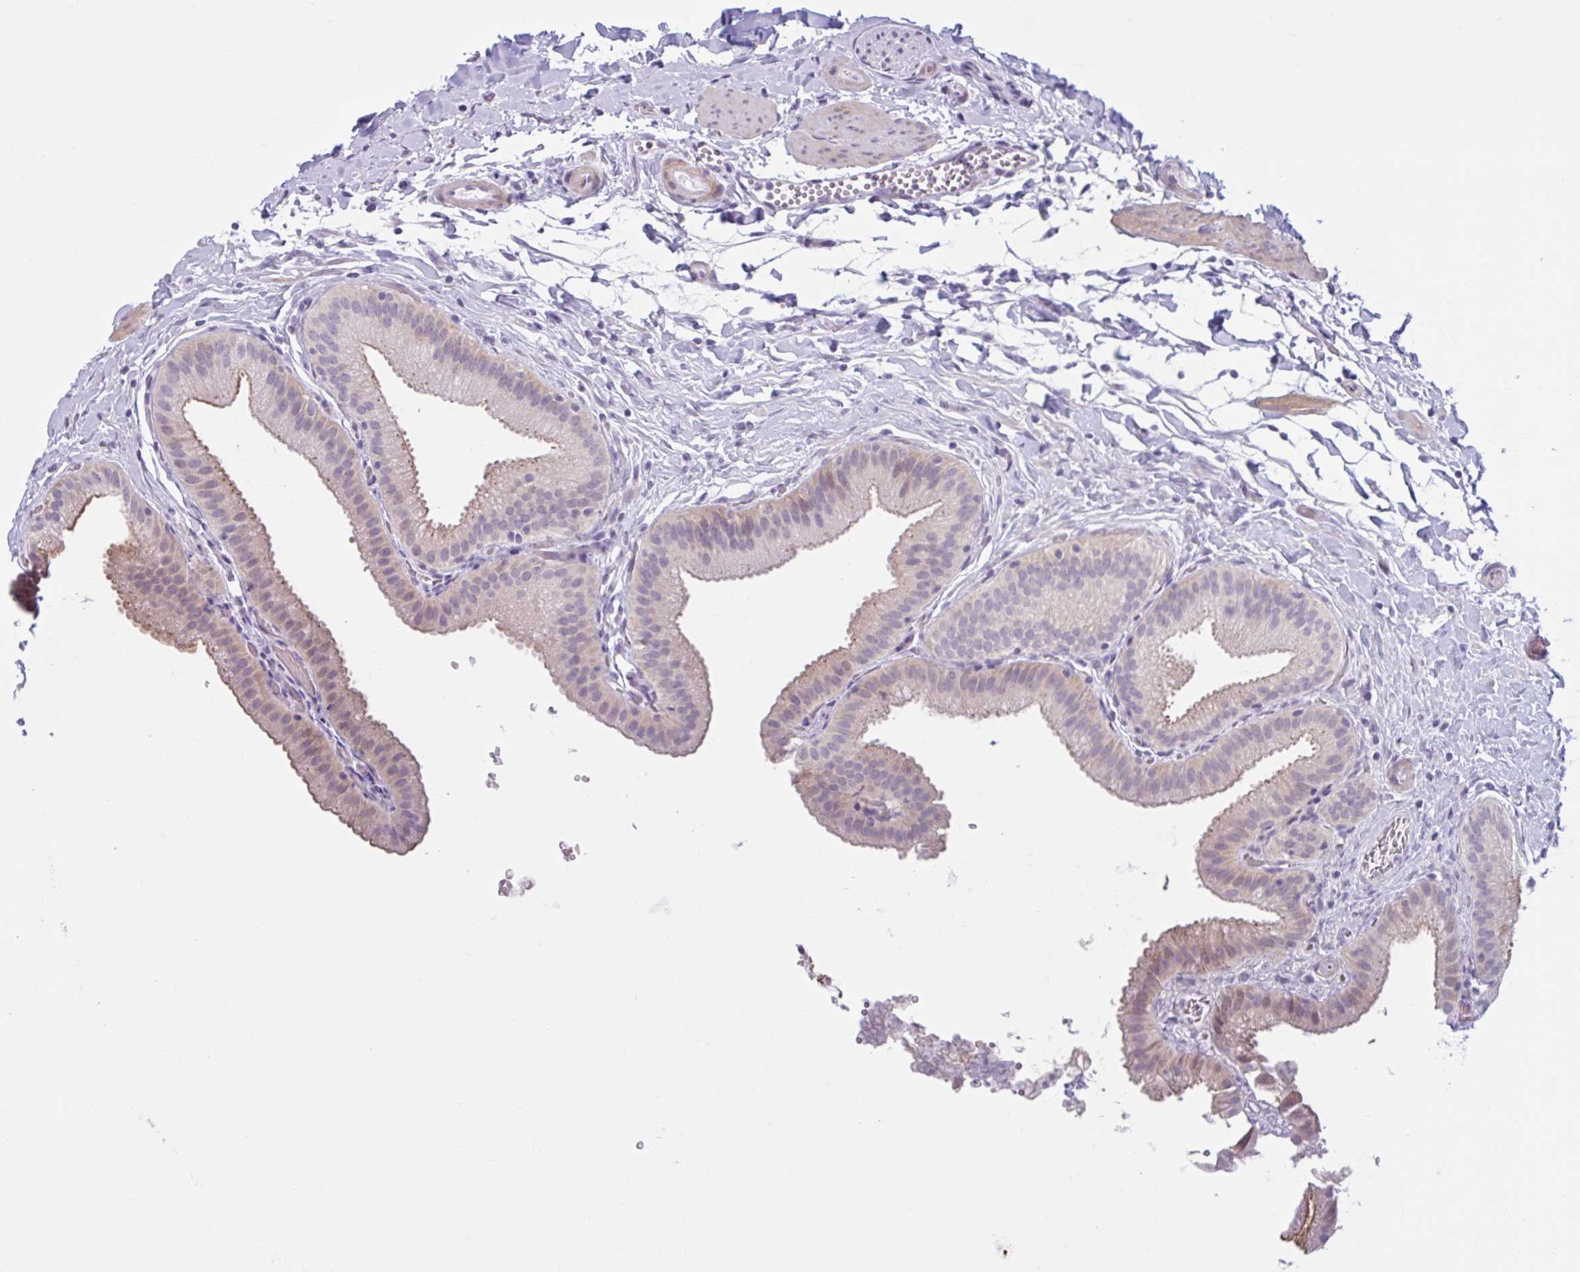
{"staining": {"intensity": "weak", "quantity": "25%-75%", "location": "cytoplasmic/membranous,nuclear"}, "tissue": "gallbladder", "cell_type": "Glandular cells", "image_type": "normal", "snomed": [{"axis": "morphology", "description": "Normal tissue, NOS"}, {"axis": "topography", "description": "Gallbladder"}], "caption": "Protein staining of benign gallbladder displays weak cytoplasmic/membranous,nuclear positivity in approximately 25%-75% of glandular cells.", "gene": "FAM153A", "patient": {"sex": "female", "age": 63}}